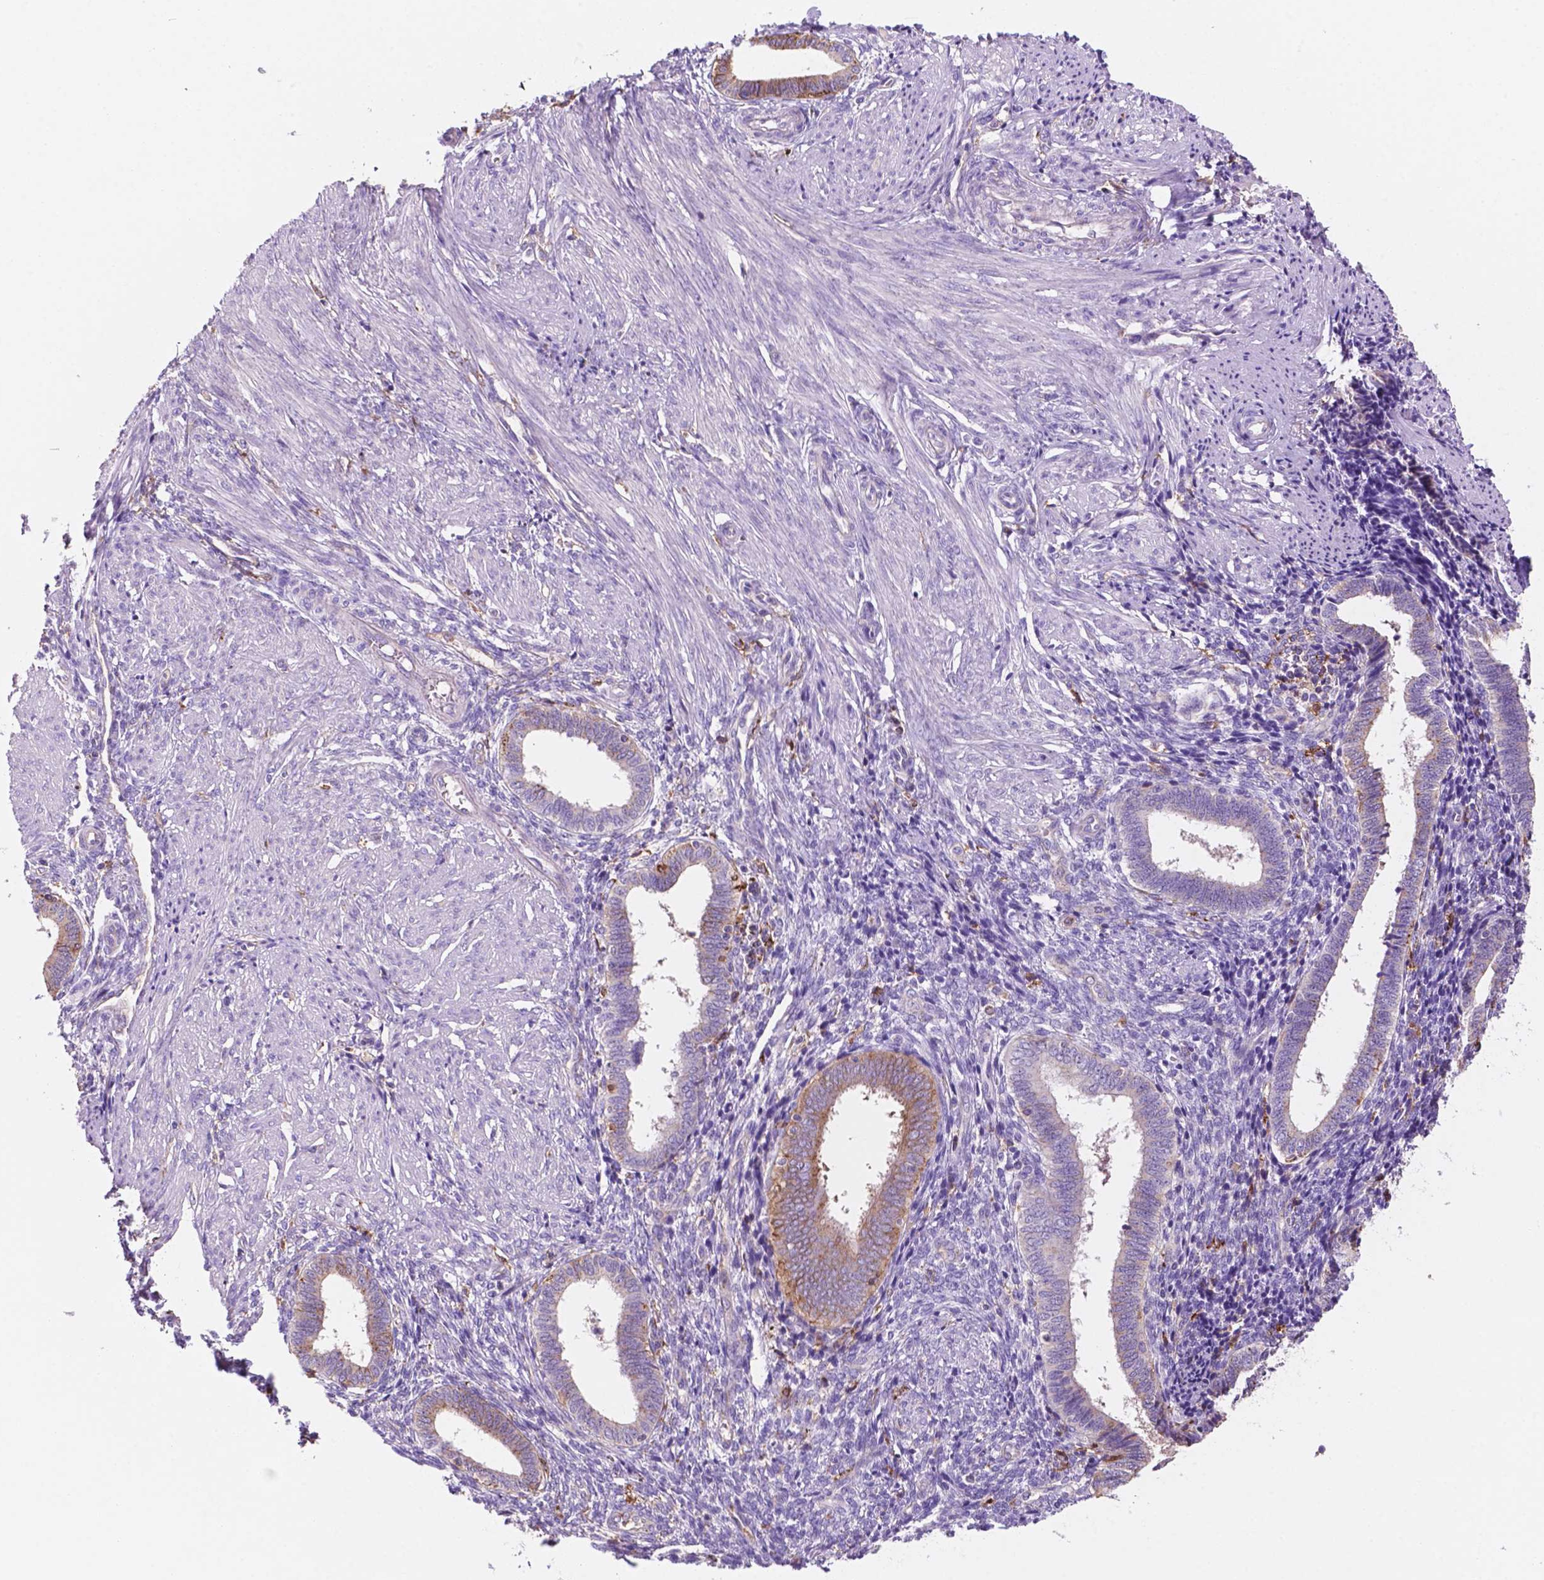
{"staining": {"intensity": "negative", "quantity": "none", "location": "none"}, "tissue": "endometrium", "cell_type": "Cells in endometrial stroma", "image_type": "normal", "snomed": [{"axis": "morphology", "description": "Normal tissue, NOS"}, {"axis": "topography", "description": "Endometrium"}], "caption": "This is an immunohistochemistry (IHC) image of benign human endometrium. There is no staining in cells in endometrial stroma.", "gene": "MKRN2OS", "patient": {"sex": "female", "age": 42}}